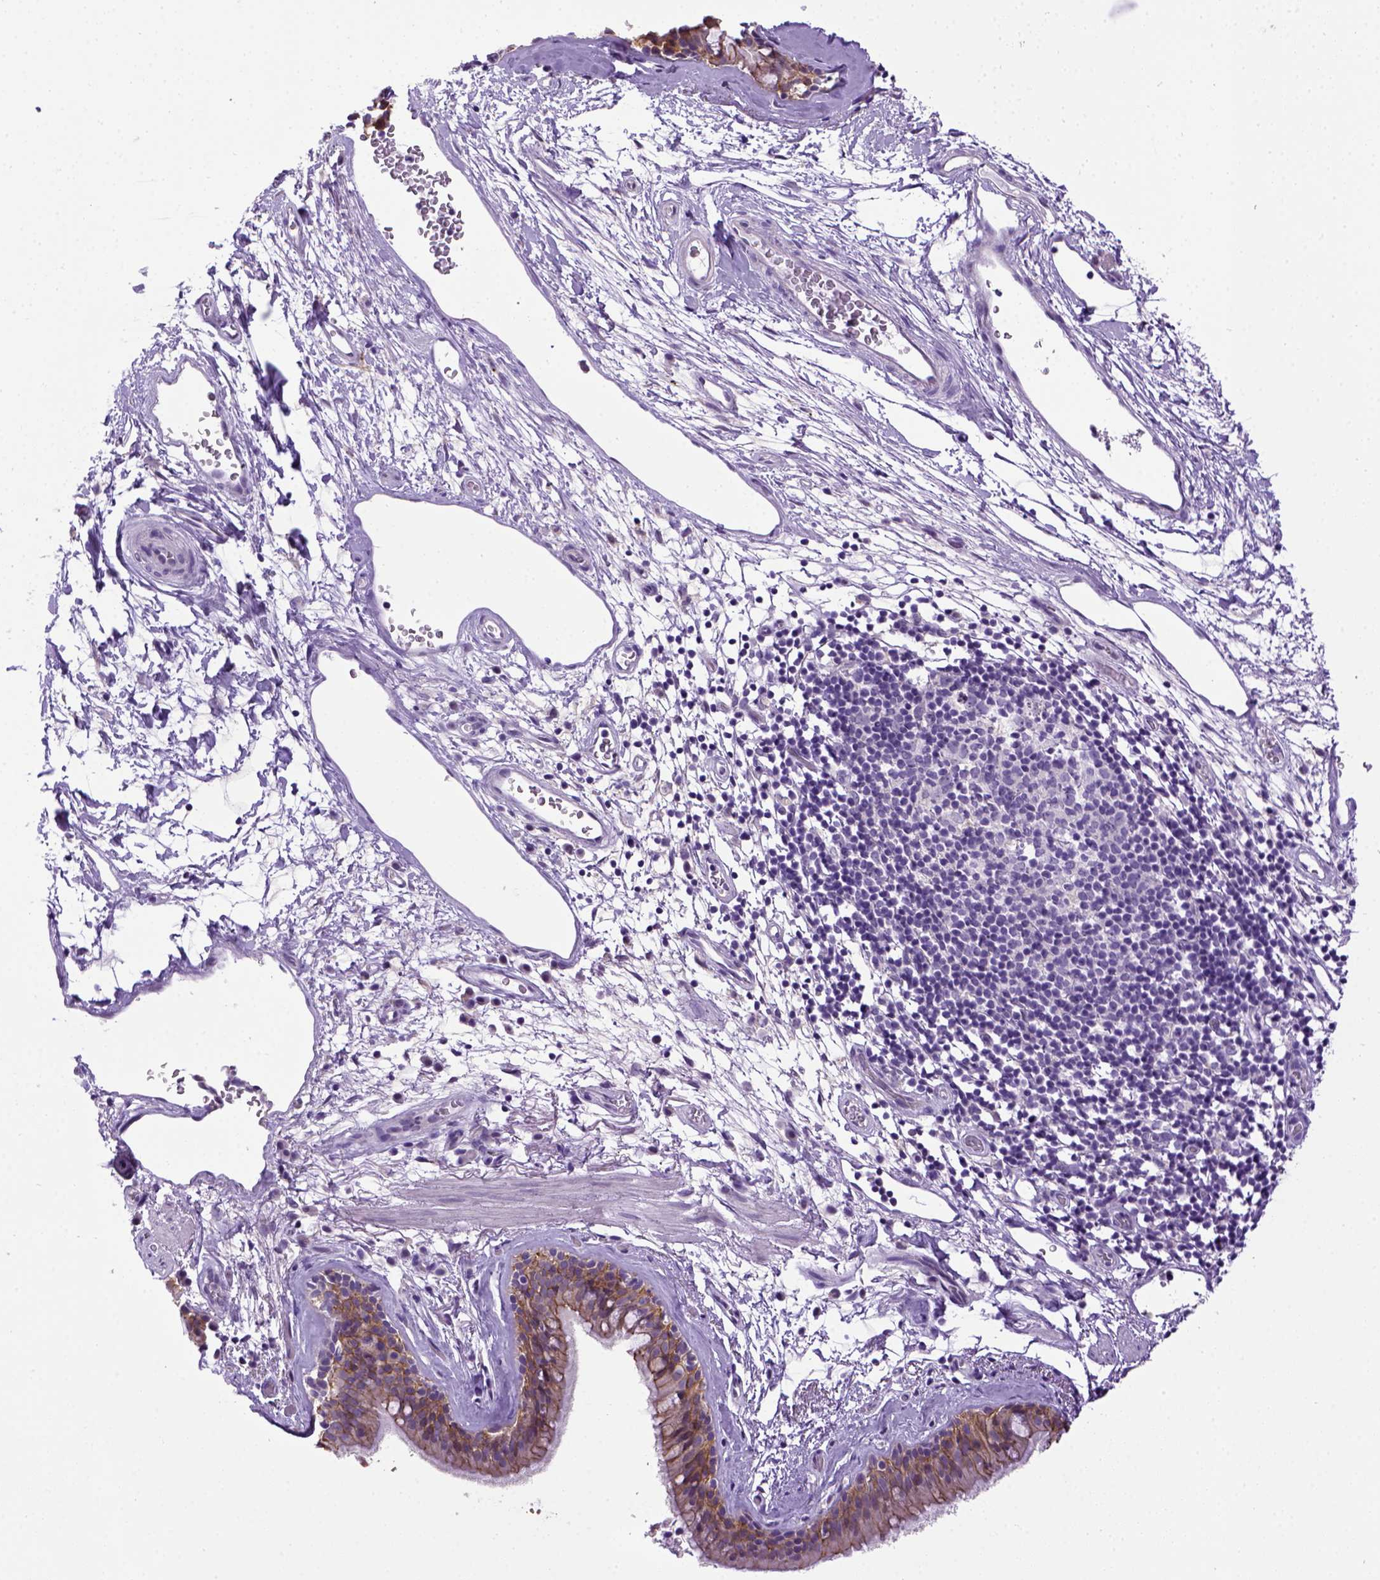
{"staining": {"intensity": "moderate", "quantity": ">75%", "location": "cytoplasmic/membranous"}, "tissue": "bronchus", "cell_type": "Respiratory epithelial cells", "image_type": "normal", "snomed": [{"axis": "morphology", "description": "Normal tissue, NOS"}, {"axis": "topography", "description": "Cartilage tissue"}, {"axis": "topography", "description": "Bronchus"}], "caption": "This is a micrograph of immunohistochemistry (IHC) staining of normal bronchus, which shows moderate staining in the cytoplasmic/membranous of respiratory epithelial cells.", "gene": "CDH1", "patient": {"sex": "male", "age": 58}}